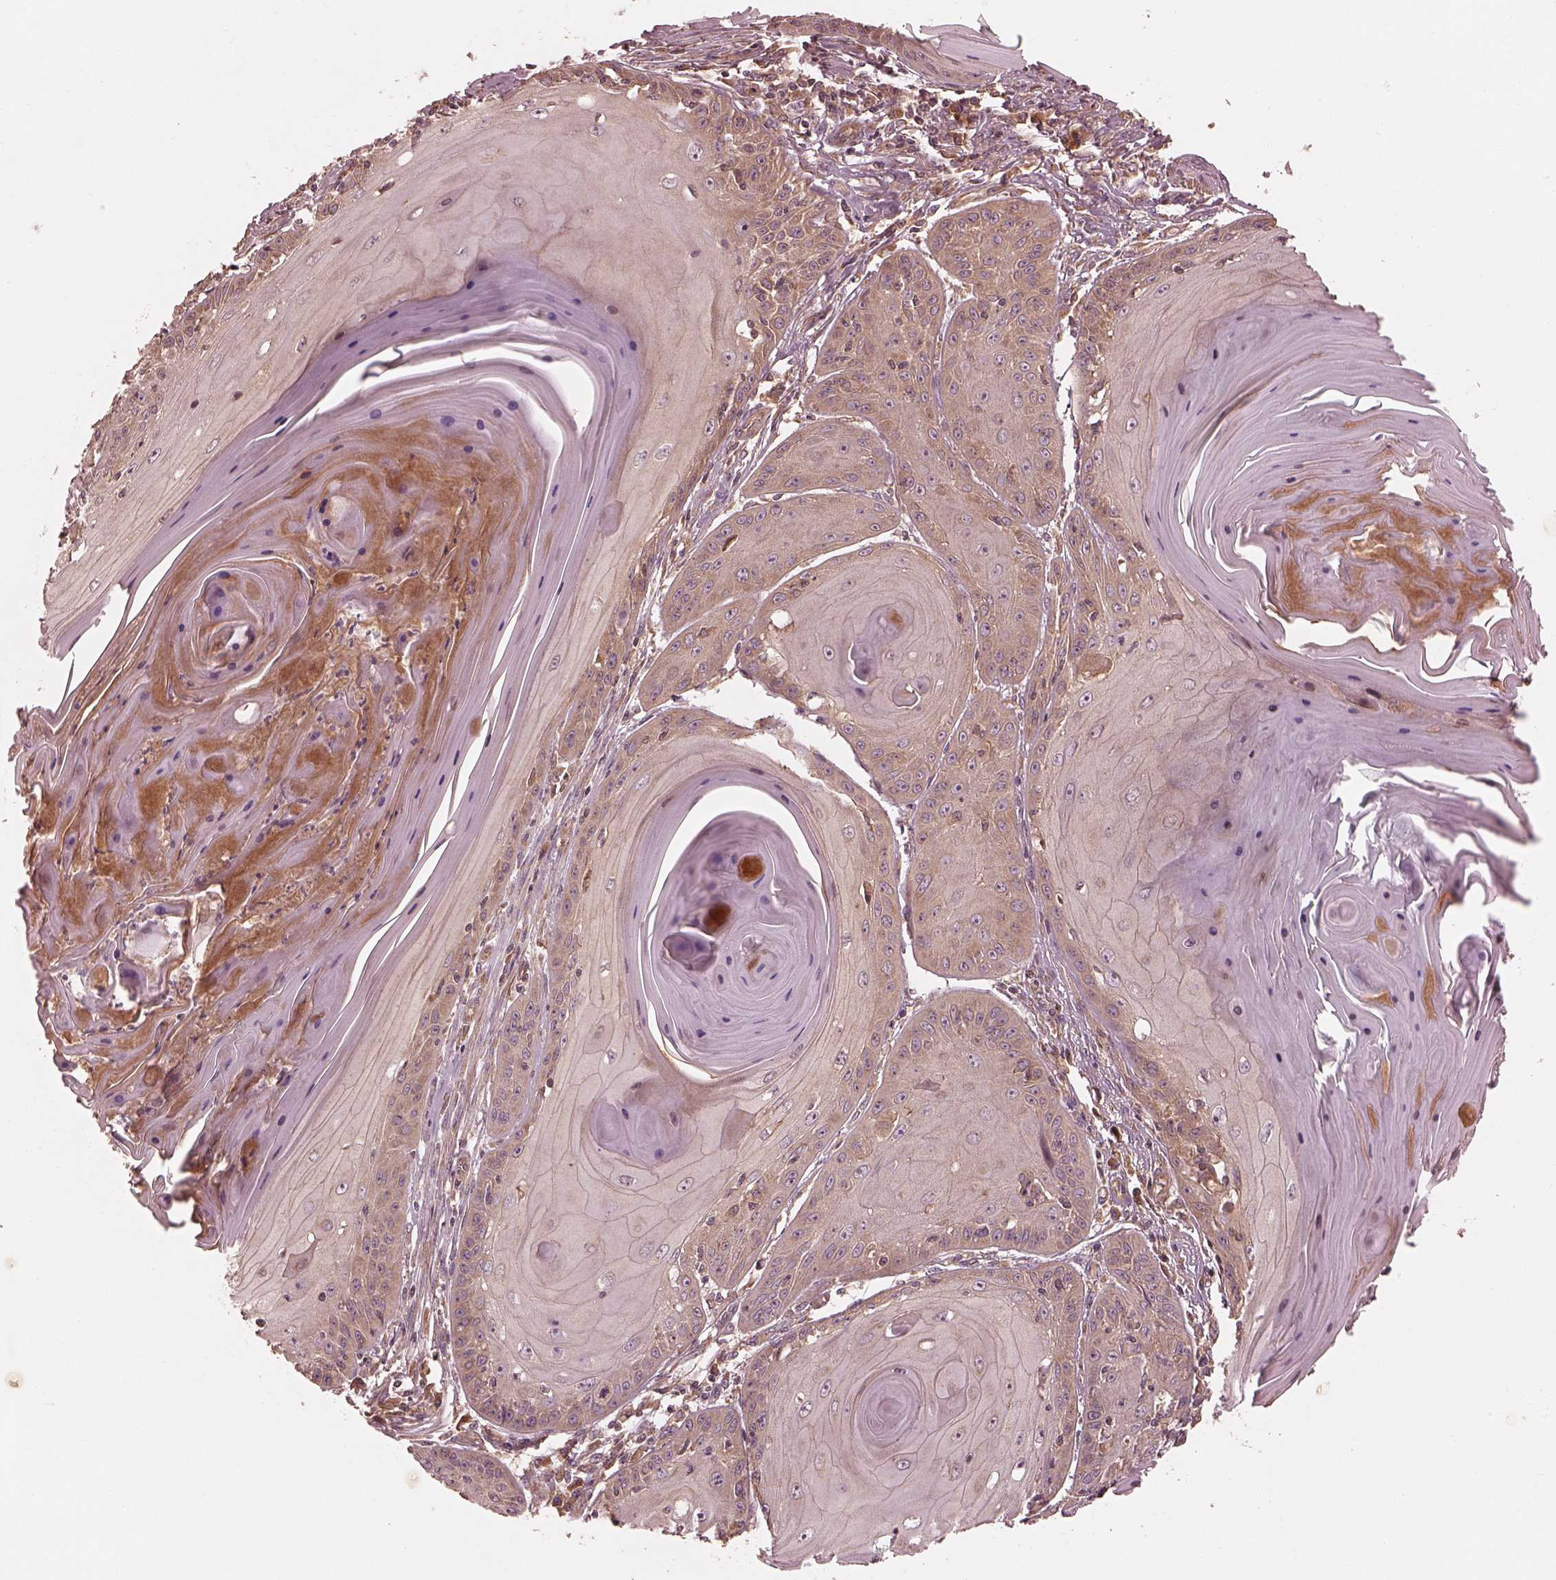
{"staining": {"intensity": "weak", "quantity": "25%-75%", "location": "cytoplasmic/membranous"}, "tissue": "skin cancer", "cell_type": "Tumor cells", "image_type": "cancer", "snomed": [{"axis": "morphology", "description": "Squamous cell carcinoma, NOS"}, {"axis": "topography", "description": "Skin"}, {"axis": "topography", "description": "Vulva"}], "caption": "Immunohistochemical staining of skin cancer demonstrates low levels of weak cytoplasmic/membranous protein positivity in approximately 25%-75% of tumor cells. The protein of interest is shown in brown color, while the nuclei are stained blue.", "gene": "PIK3R2", "patient": {"sex": "female", "age": 85}}